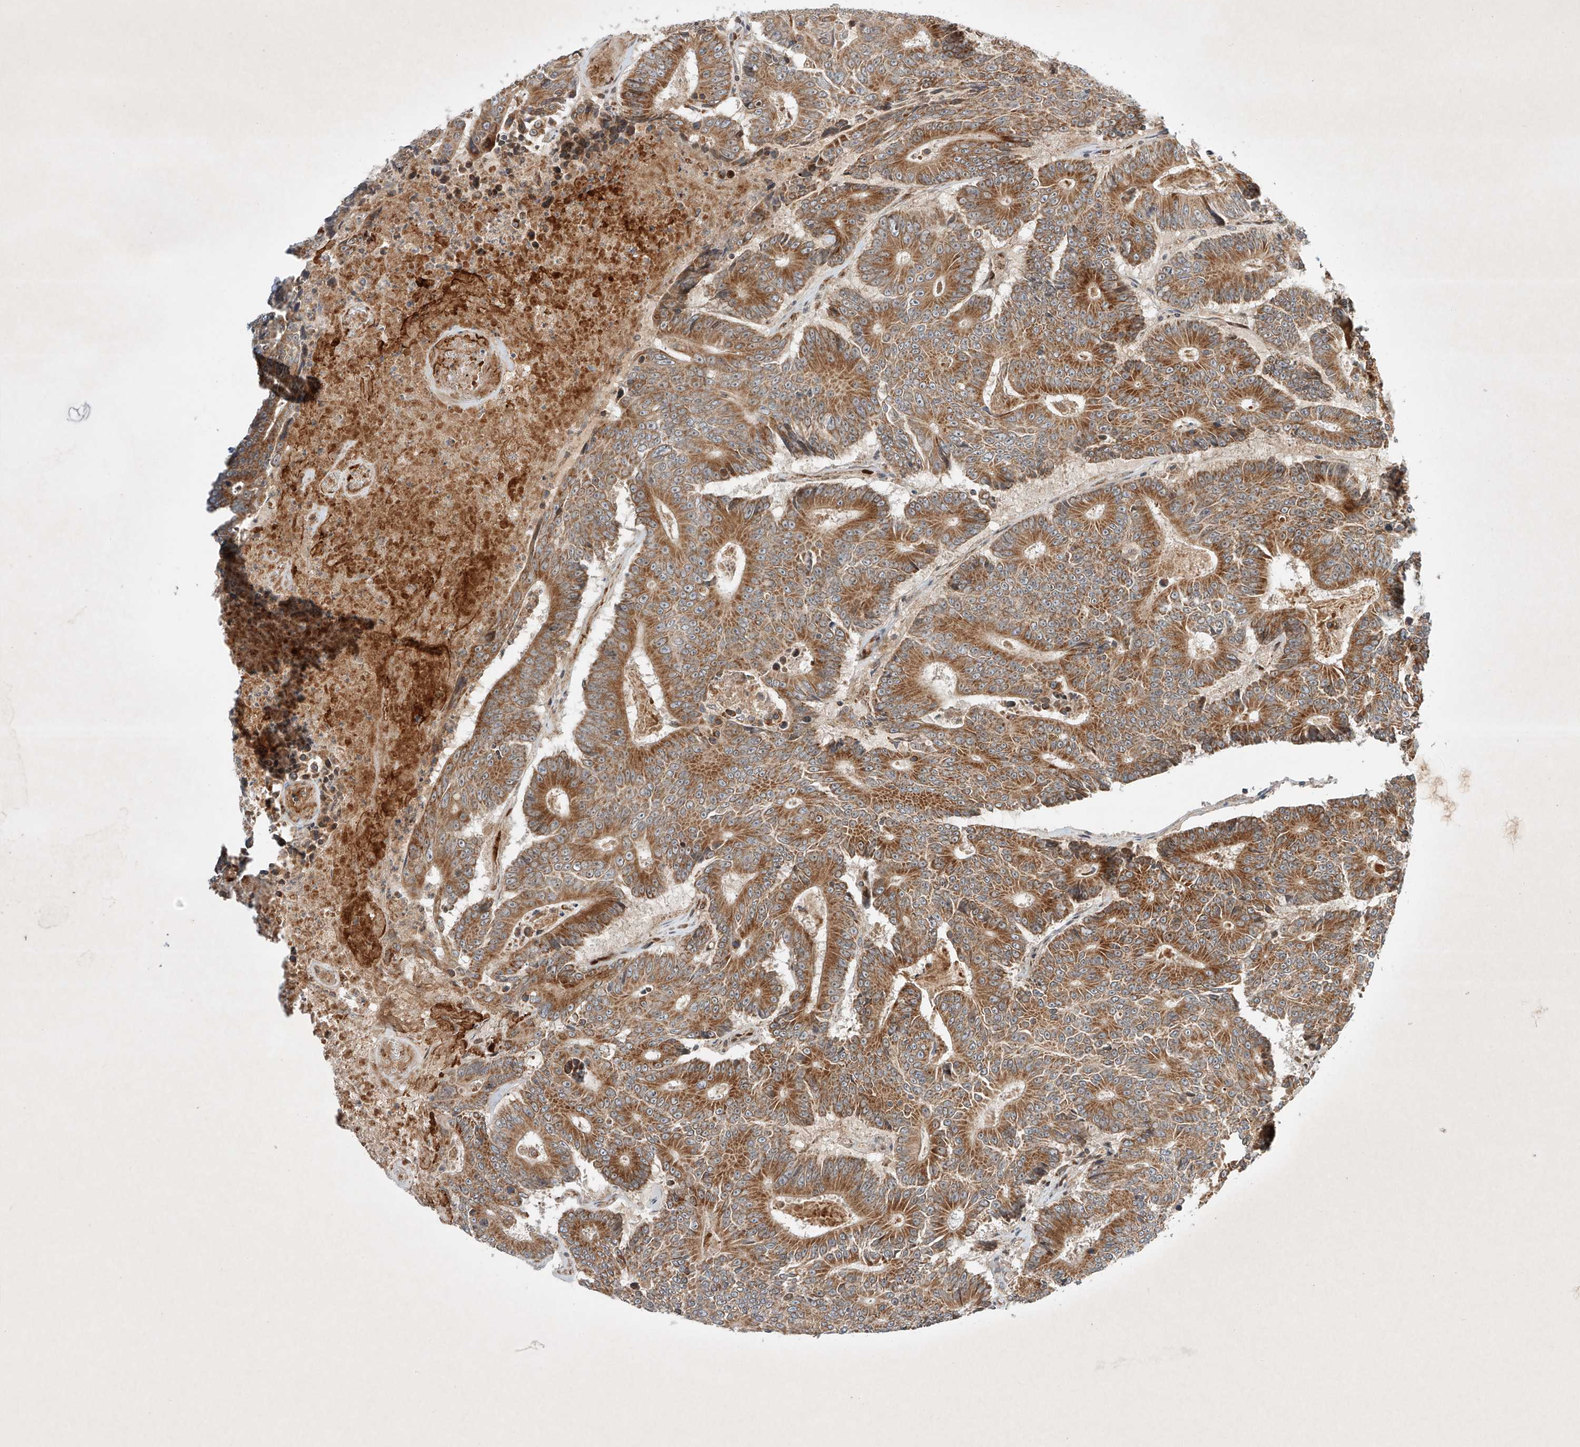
{"staining": {"intensity": "moderate", "quantity": ">75%", "location": "cytoplasmic/membranous"}, "tissue": "colorectal cancer", "cell_type": "Tumor cells", "image_type": "cancer", "snomed": [{"axis": "morphology", "description": "Adenocarcinoma, NOS"}, {"axis": "topography", "description": "Colon"}], "caption": "Protein expression analysis of human colorectal cancer (adenocarcinoma) reveals moderate cytoplasmic/membranous staining in approximately >75% of tumor cells. (DAB IHC, brown staining for protein, blue staining for nuclei).", "gene": "EPG5", "patient": {"sex": "male", "age": 83}}